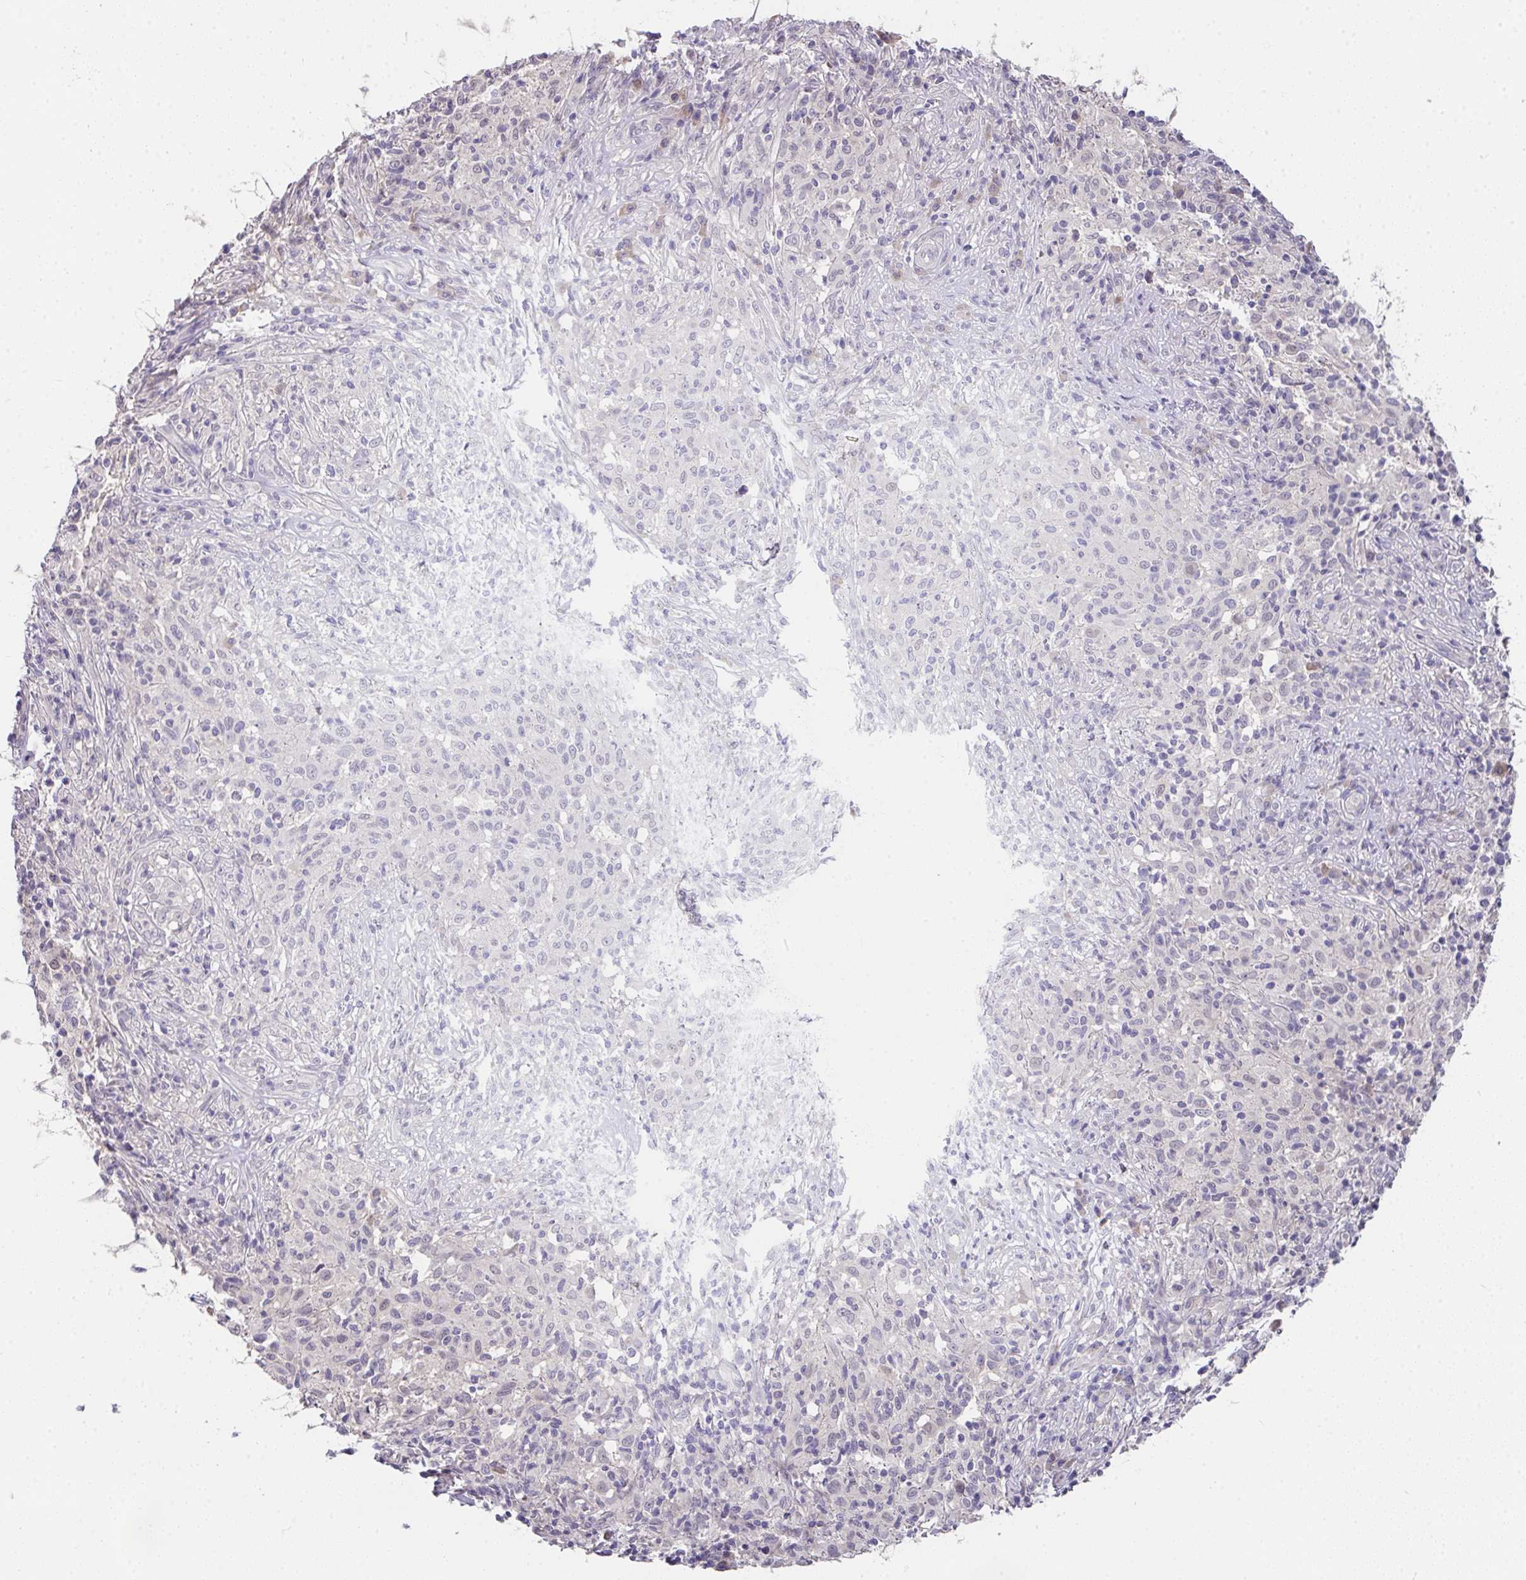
{"staining": {"intensity": "negative", "quantity": "none", "location": "none"}, "tissue": "melanoma", "cell_type": "Tumor cells", "image_type": "cancer", "snomed": [{"axis": "morphology", "description": "Malignant melanoma, NOS"}, {"axis": "topography", "description": "Skin"}], "caption": "Immunohistochemistry of human melanoma displays no staining in tumor cells.", "gene": "GLTPD2", "patient": {"sex": "male", "age": 66}}